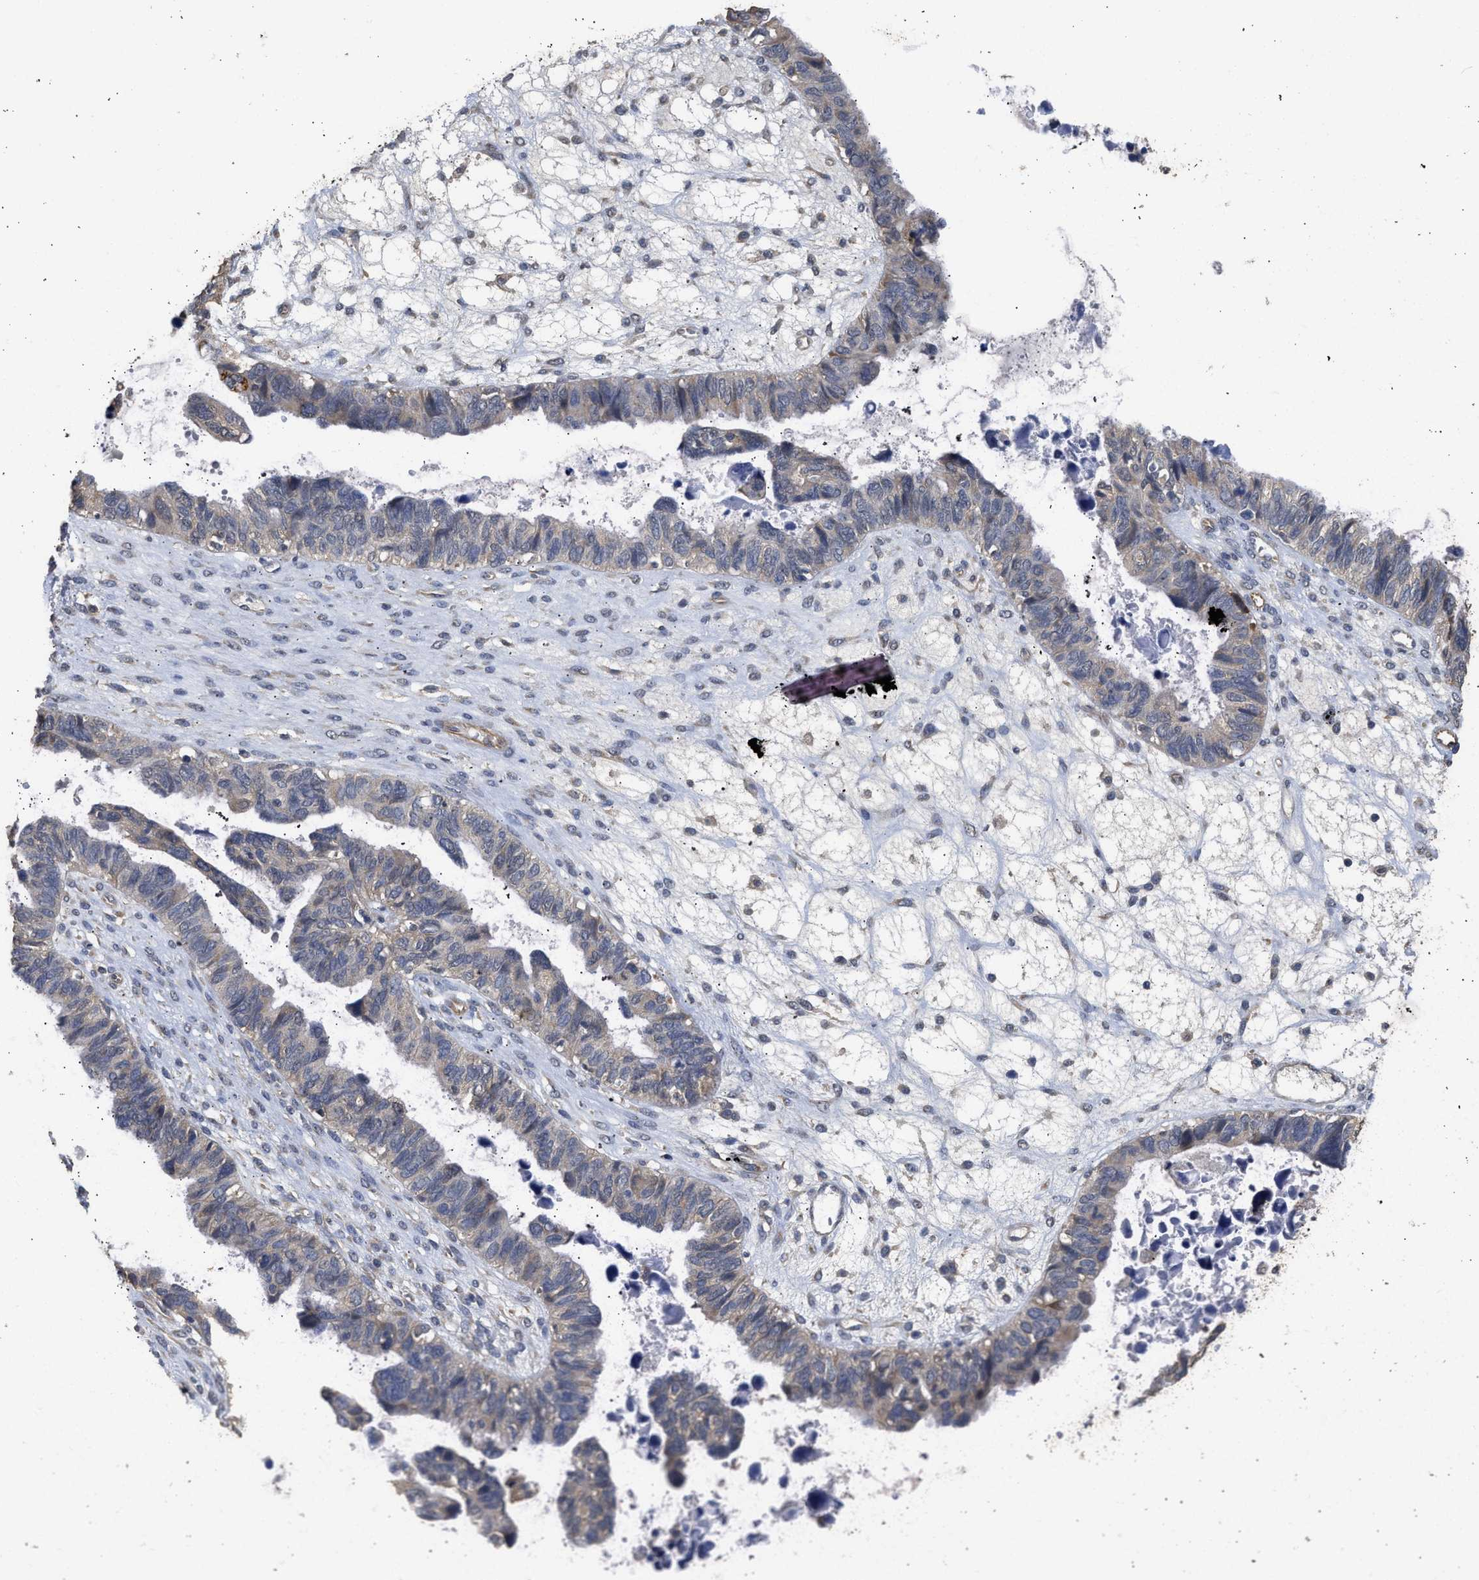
{"staining": {"intensity": "weak", "quantity": "25%-75%", "location": "cytoplasmic/membranous"}, "tissue": "ovarian cancer", "cell_type": "Tumor cells", "image_type": "cancer", "snomed": [{"axis": "morphology", "description": "Cystadenocarcinoma, serous, NOS"}, {"axis": "topography", "description": "Ovary"}], "caption": "Ovarian serous cystadenocarcinoma stained with immunohistochemistry shows weak cytoplasmic/membranous expression in about 25%-75% of tumor cells.", "gene": "SPINT2", "patient": {"sex": "female", "age": 79}}